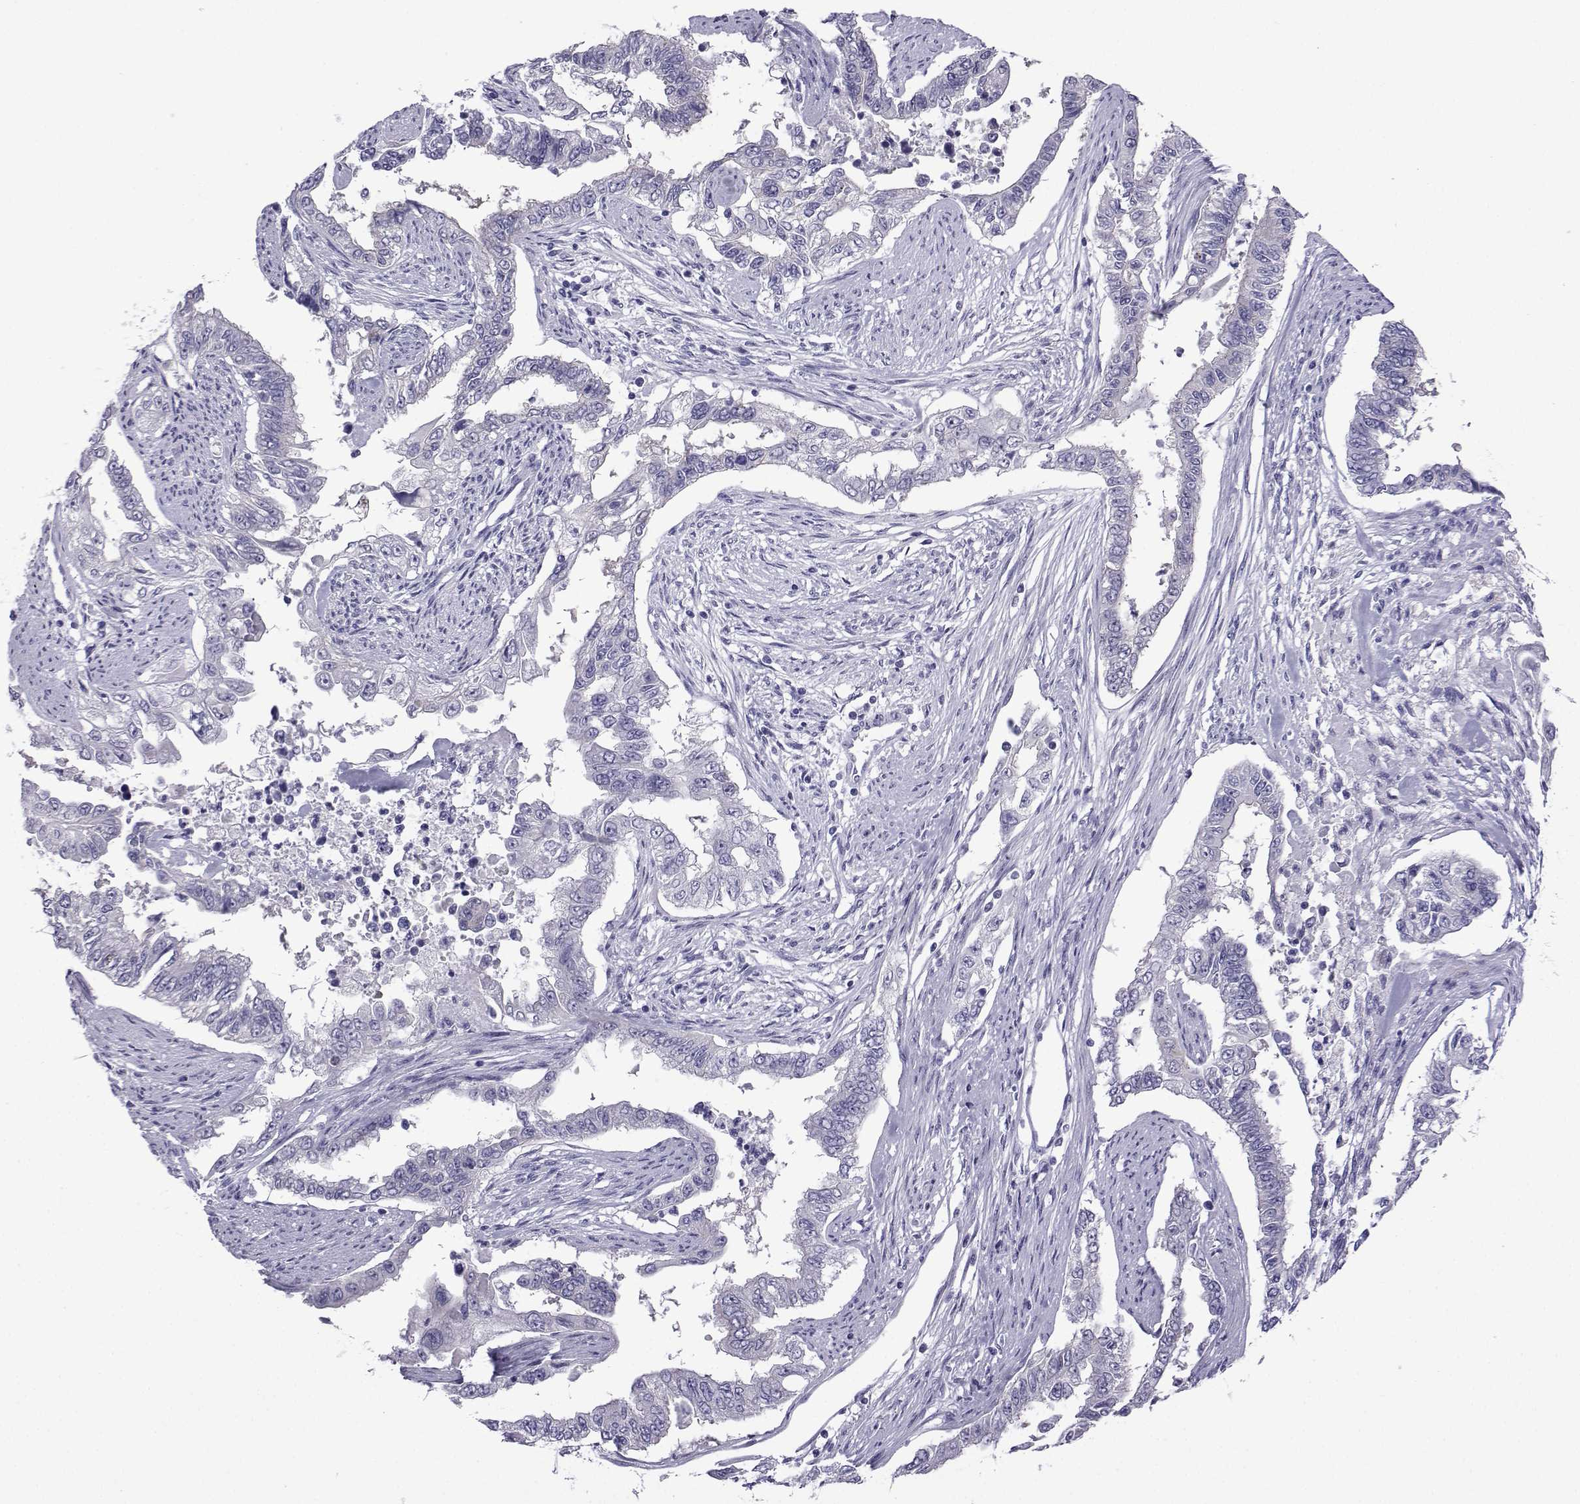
{"staining": {"intensity": "negative", "quantity": "none", "location": "none"}, "tissue": "endometrial cancer", "cell_type": "Tumor cells", "image_type": "cancer", "snomed": [{"axis": "morphology", "description": "Adenocarcinoma, NOS"}, {"axis": "topography", "description": "Uterus"}], "caption": "Immunohistochemistry histopathology image of neoplastic tissue: human endometrial adenocarcinoma stained with DAB reveals no significant protein positivity in tumor cells.", "gene": "COL22A1", "patient": {"sex": "female", "age": 59}}